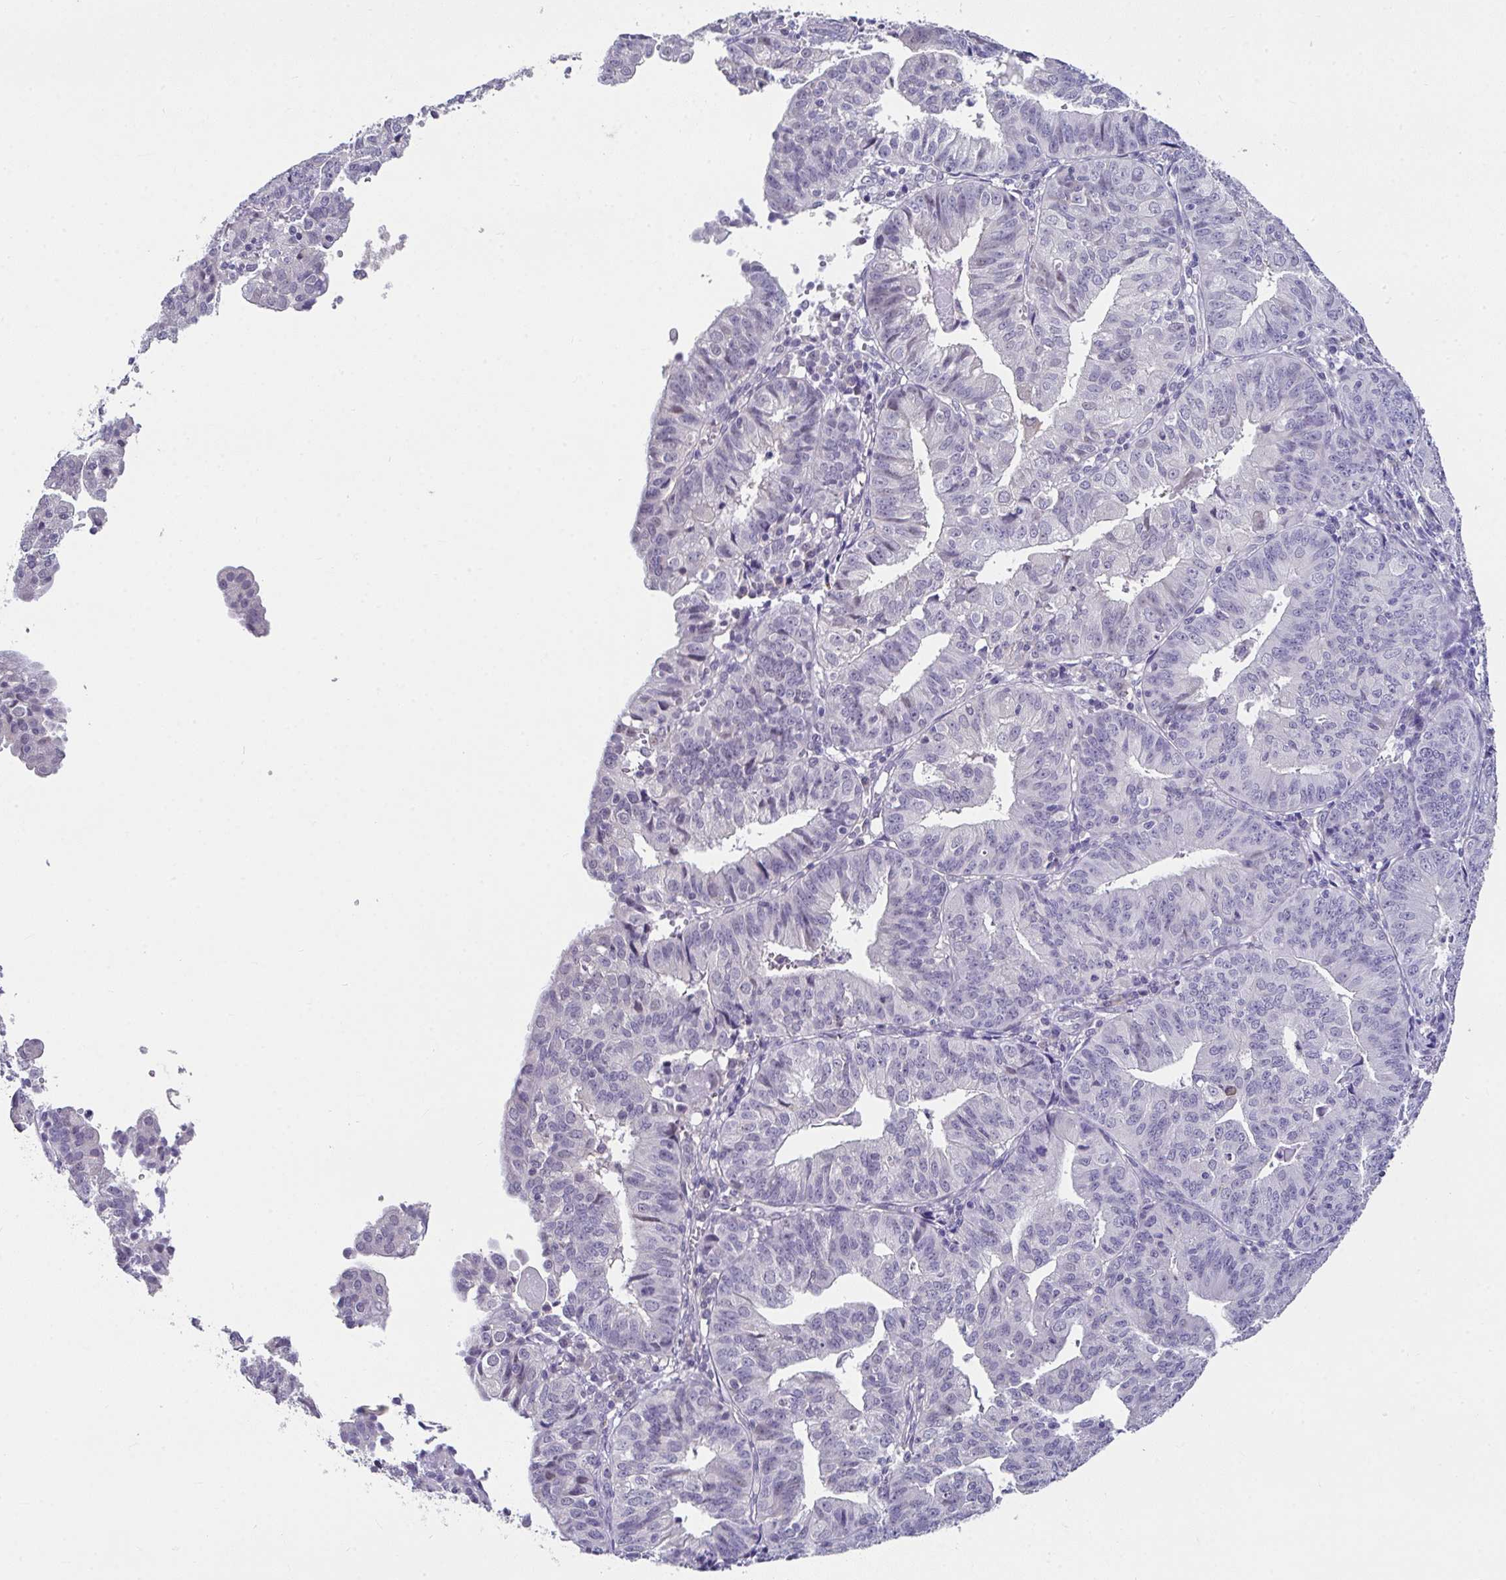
{"staining": {"intensity": "negative", "quantity": "none", "location": "none"}, "tissue": "endometrial cancer", "cell_type": "Tumor cells", "image_type": "cancer", "snomed": [{"axis": "morphology", "description": "Adenocarcinoma, NOS"}, {"axis": "topography", "description": "Endometrium"}], "caption": "The immunohistochemistry histopathology image has no significant staining in tumor cells of endometrial adenocarcinoma tissue. (DAB immunohistochemistry with hematoxylin counter stain).", "gene": "GLTPD2", "patient": {"sex": "female", "age": 56}}